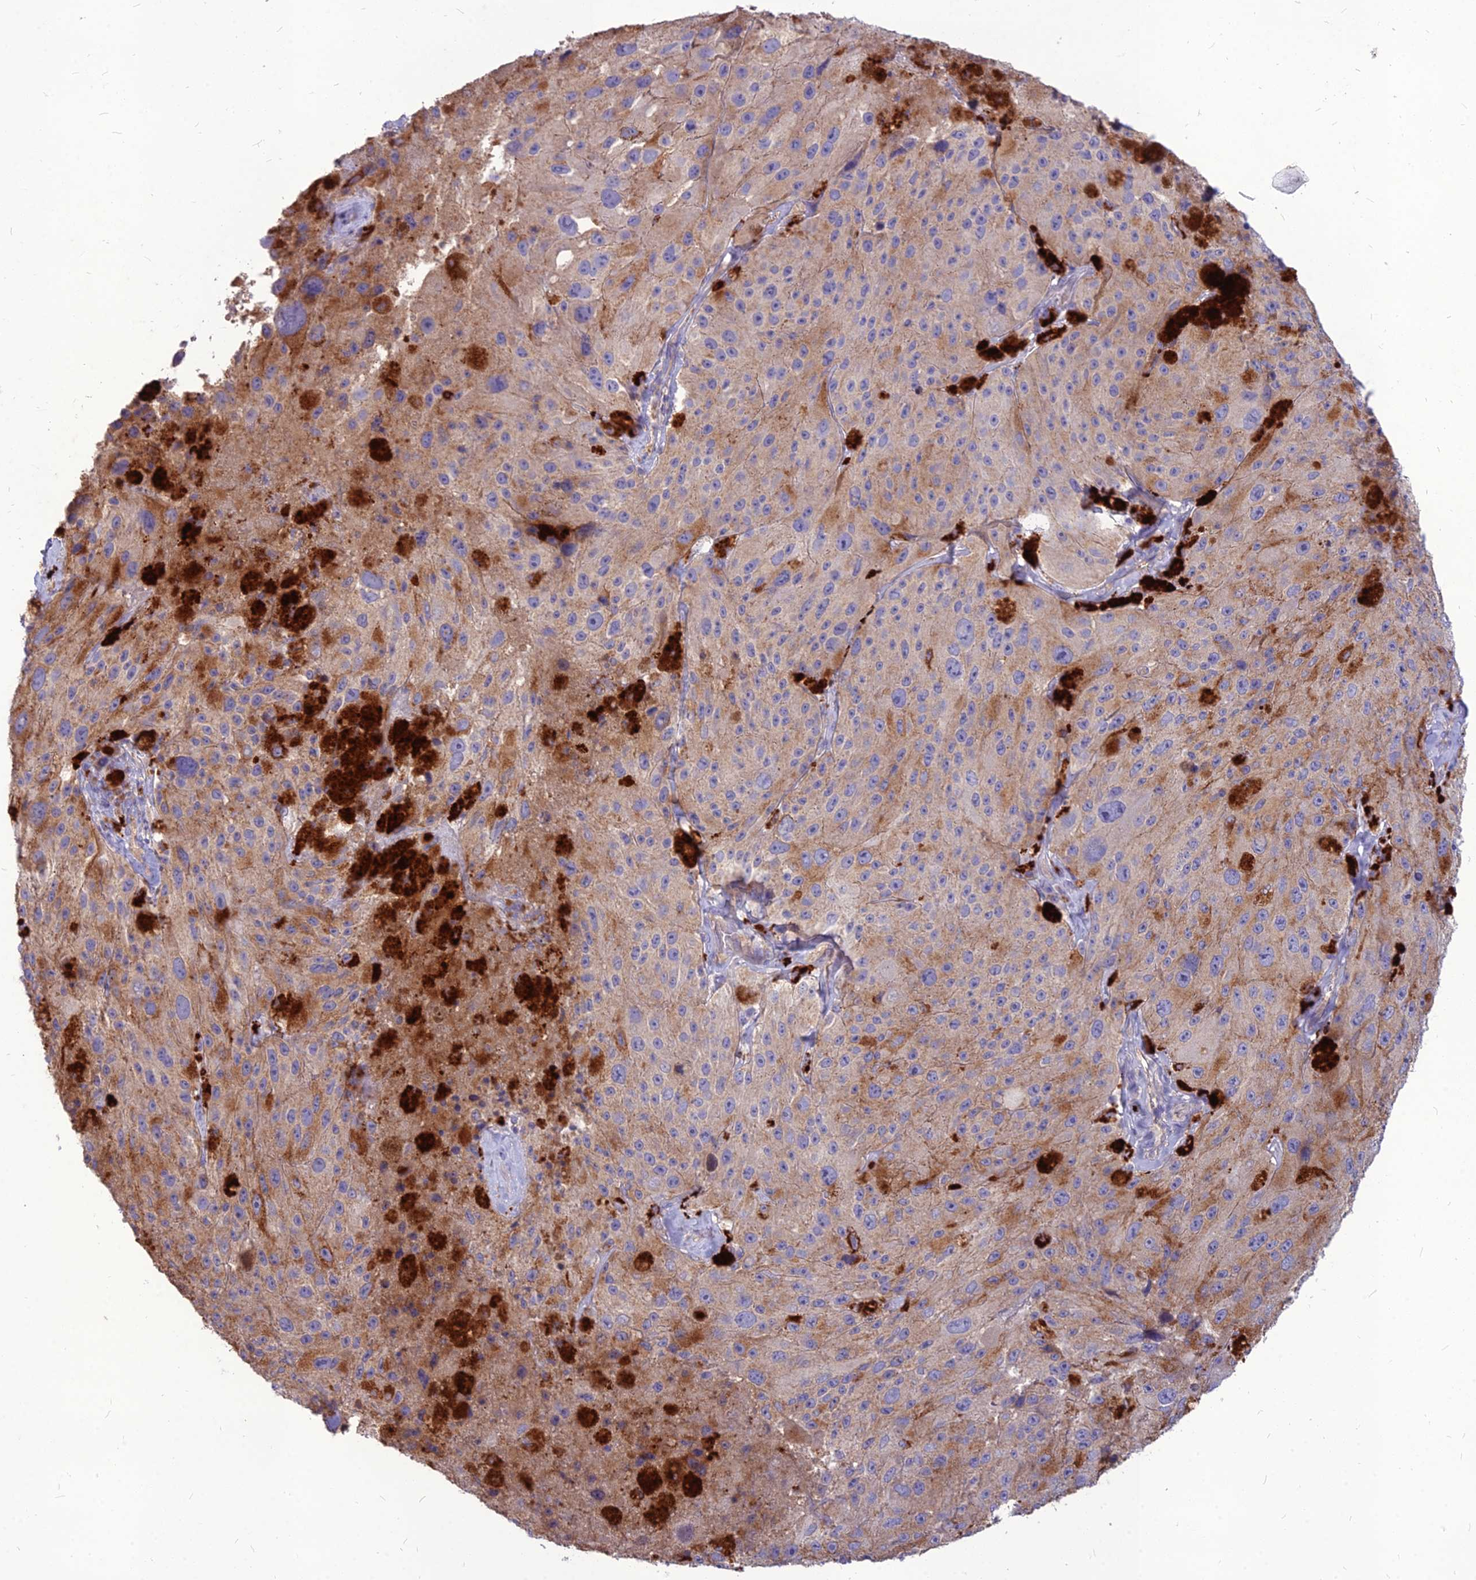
{"staining": {"intensity": "weak", "quantity": "25%-75%", "location": "cytoplasmic/membranous"}, "tissue": "melanoma", "cell_type": "Tumor cells", "image_type": "cancer", "snomed": [{"axis": "morphology", "description": "Malignant melanoma, Metastatic site"}, {"axis": "topography", "description": "Lymph node"}], "caption": "This image exhibits immunohistochemistry (IHC) staining of human melanoma, with low weak cytoplasmic/membranous expression in approximately 25%-75% of tumor cells.", "gene": "PCED1B", "patient": {"sex": "male", "age": 62}}